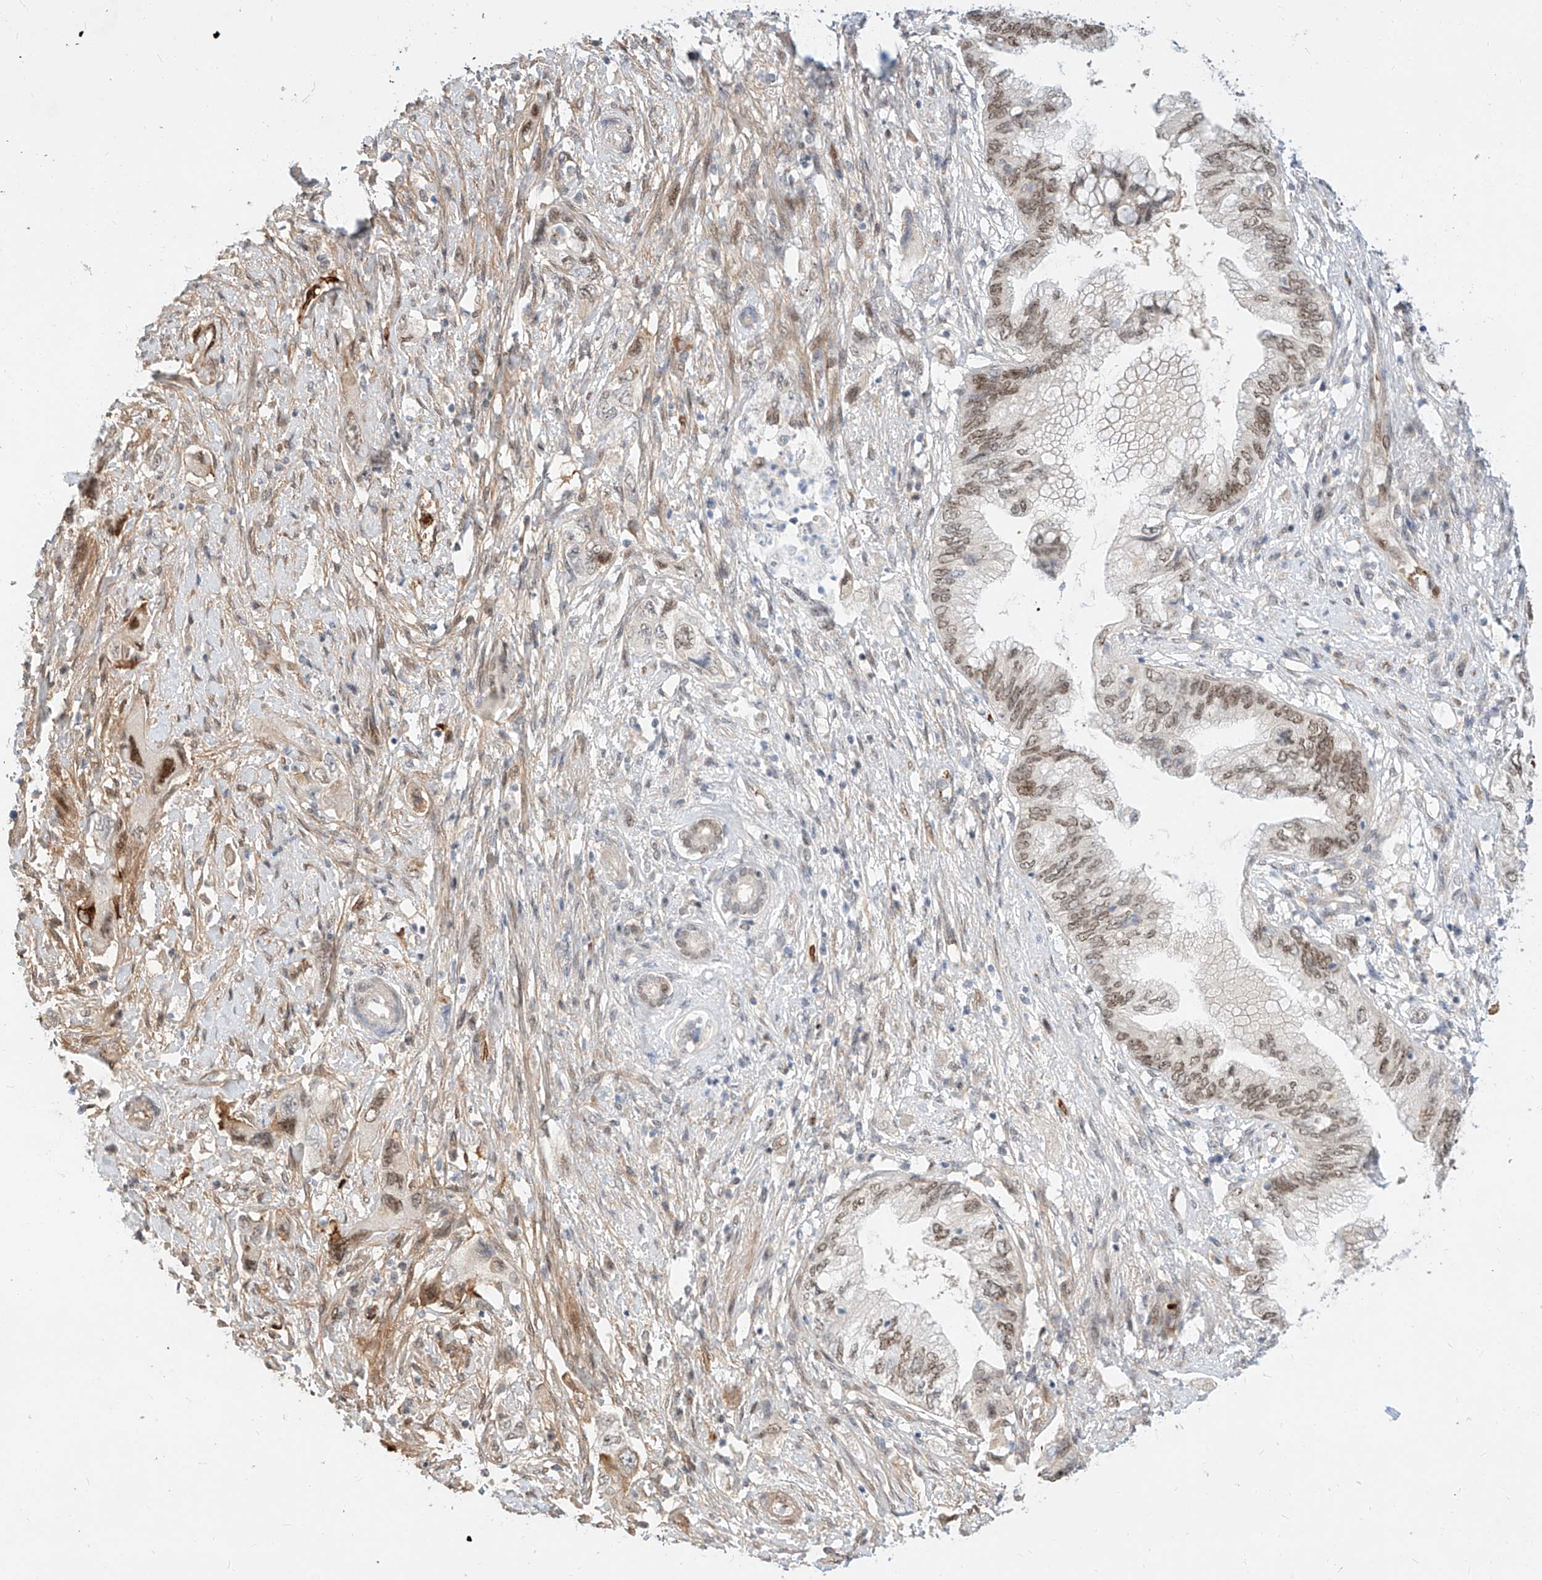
{"staining": {"intensity": "weak", "quantity": ">75%", "location": "nuclear"}, "tissue": "pancreatic cancer", "cell_type": "Tumor cells", "image_type": "cancer", "snomed": [{"axis": "morphology", "description": "Adenocarcinoma, NOS"}, {"axis": "topography", "description": "Pancreas"}], "caption": "This histopathology image displays immunohistochemistry (IHC) staining of pancreatic cancer (adenocarcinoma), with low weak nuclear positivity in approximately >75% of tumor cells.", "gene": "CBX8", "patient": {"sex": "female", "age": 73}}